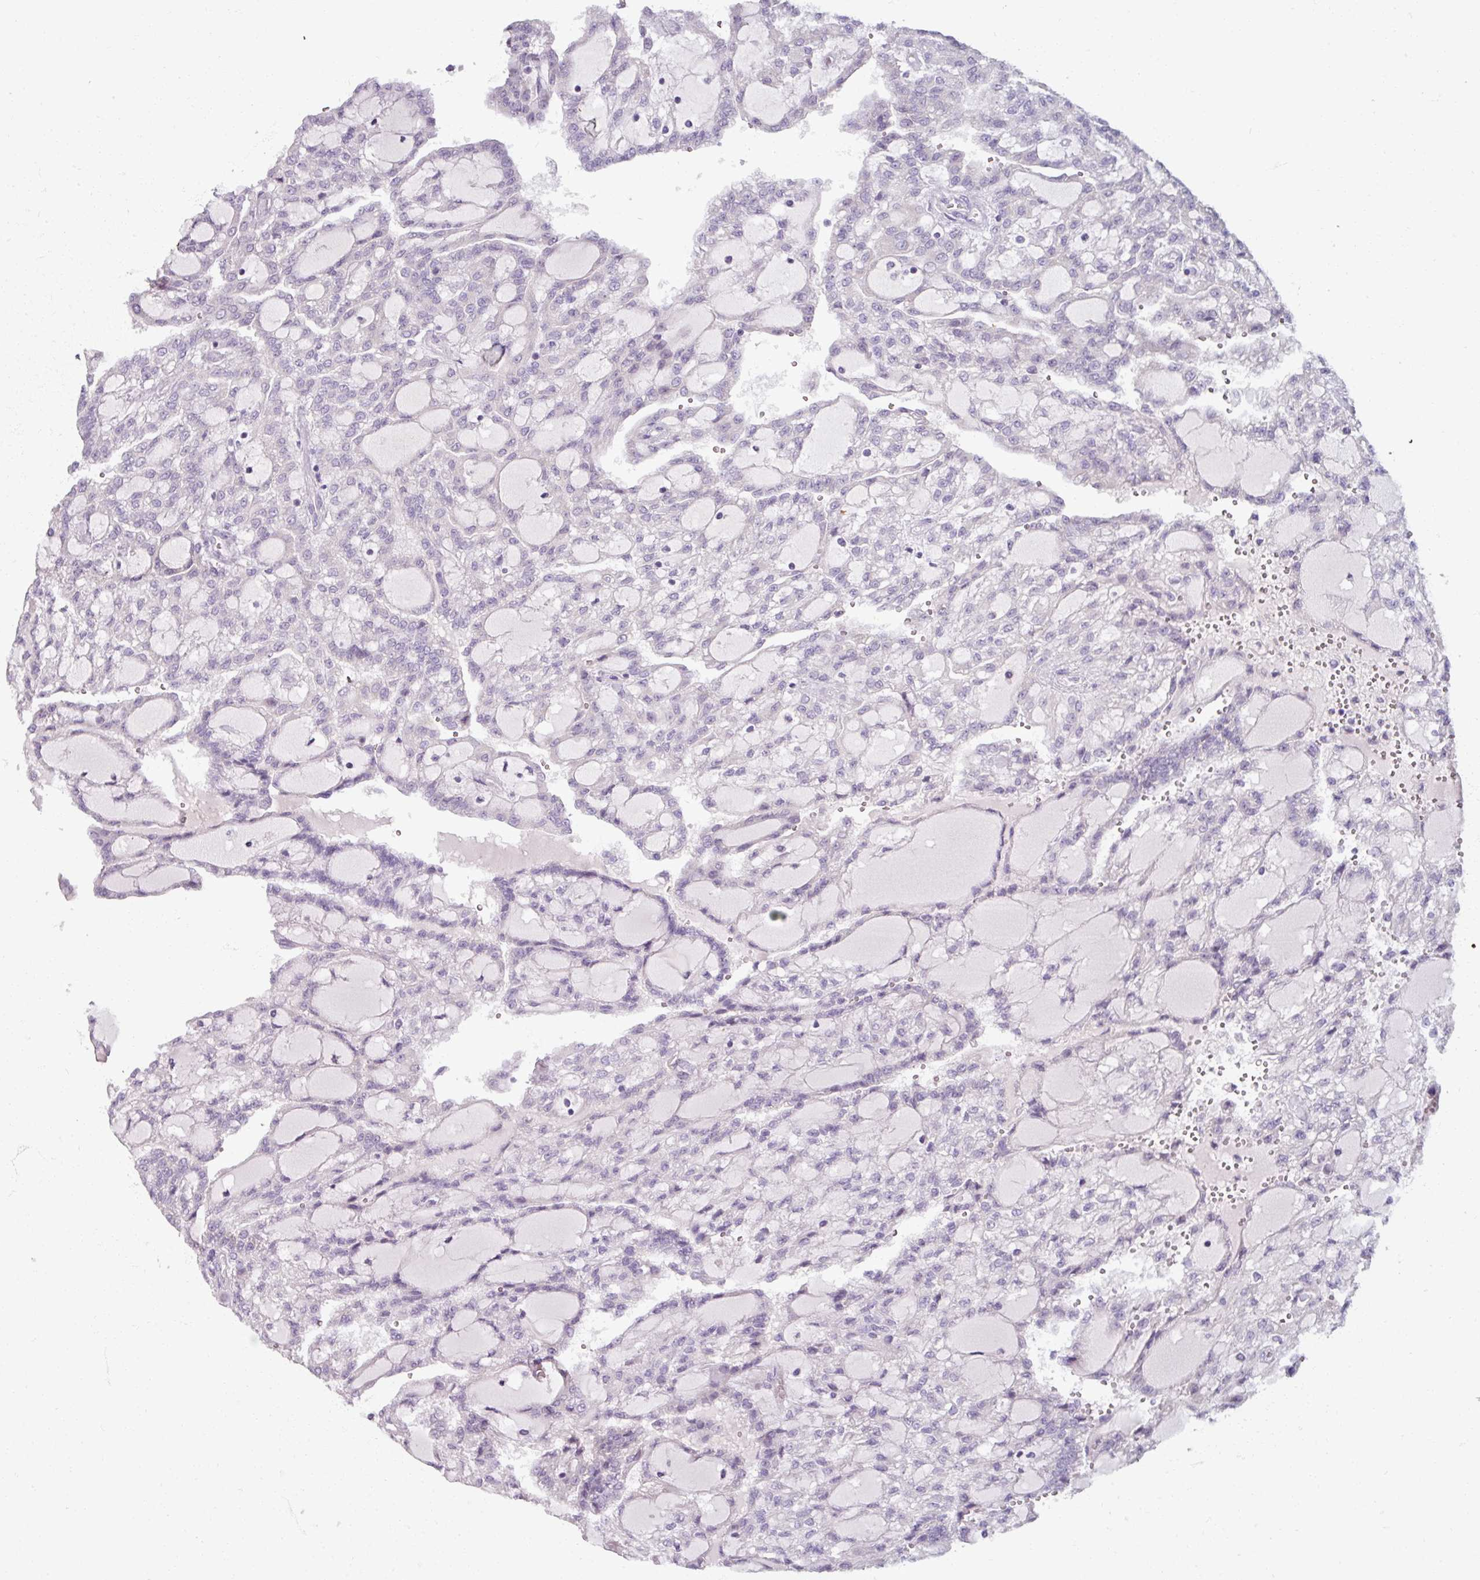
{"staining": {"intensity": "negative", "quantity": "none", "location": "none"}, "tissue": "renal cancer", "cell_type": "Tumor cells", "image_type": "cancer", "snomed": [{"axis": "morphology", "description": "Adenocarcinoma, NOS"}, {"axis": "topography", "description": "Kidney"}], "caption": "IHC of renal cancer (adenocarcinoma) demonstrates no staining in tumor cells. The staining is performed using DAB (3,3'-diaminobenzidine) brown chromogen with nuclei counter-stained in using hematoxylin.", "gene": "SMIM11", "patient": {"sex": "male", "age": 63}}